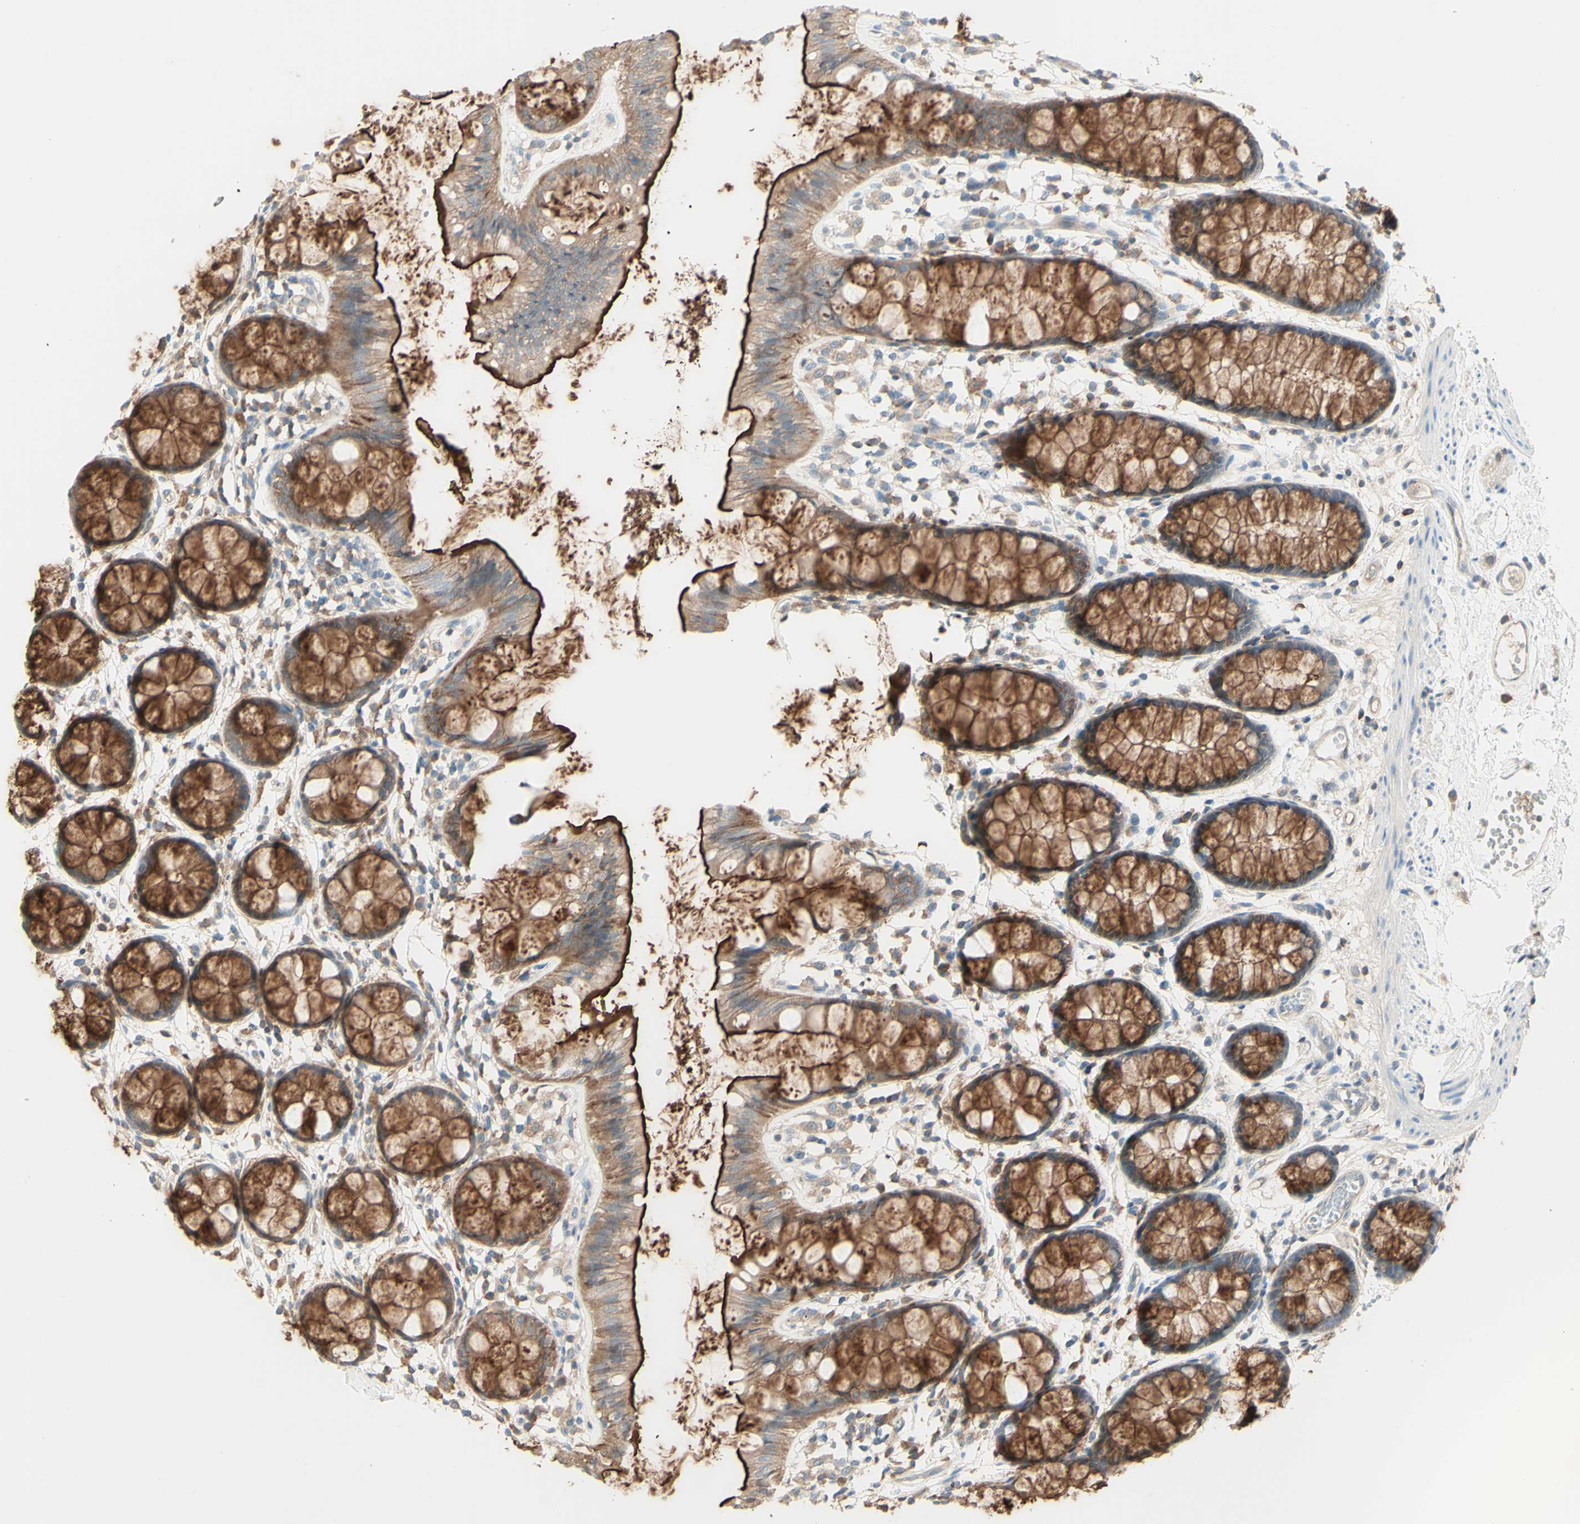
{"staining": {"intensity": "strong", "quantity": ">75%", "location": "cytoplasmic/membranous"}, "tissue": "rectum", "cell_type": "Glandular cells", "image_type": "normal", "snomed": [{"axis": "morphology", "description": "Normal tissue, NOS"}, {"axis": "topography", "description": "Rectum"}], "caption": "Protein expression analysis of normal human rectum reveals strong cytoplasmic/membranous positivity in approximately >75% of glandular cells. (DAB = brown stain, brightfield microscopy at high magnification).", "gene": "MTM1", "patient": {"sex": "female", "age": 66}}